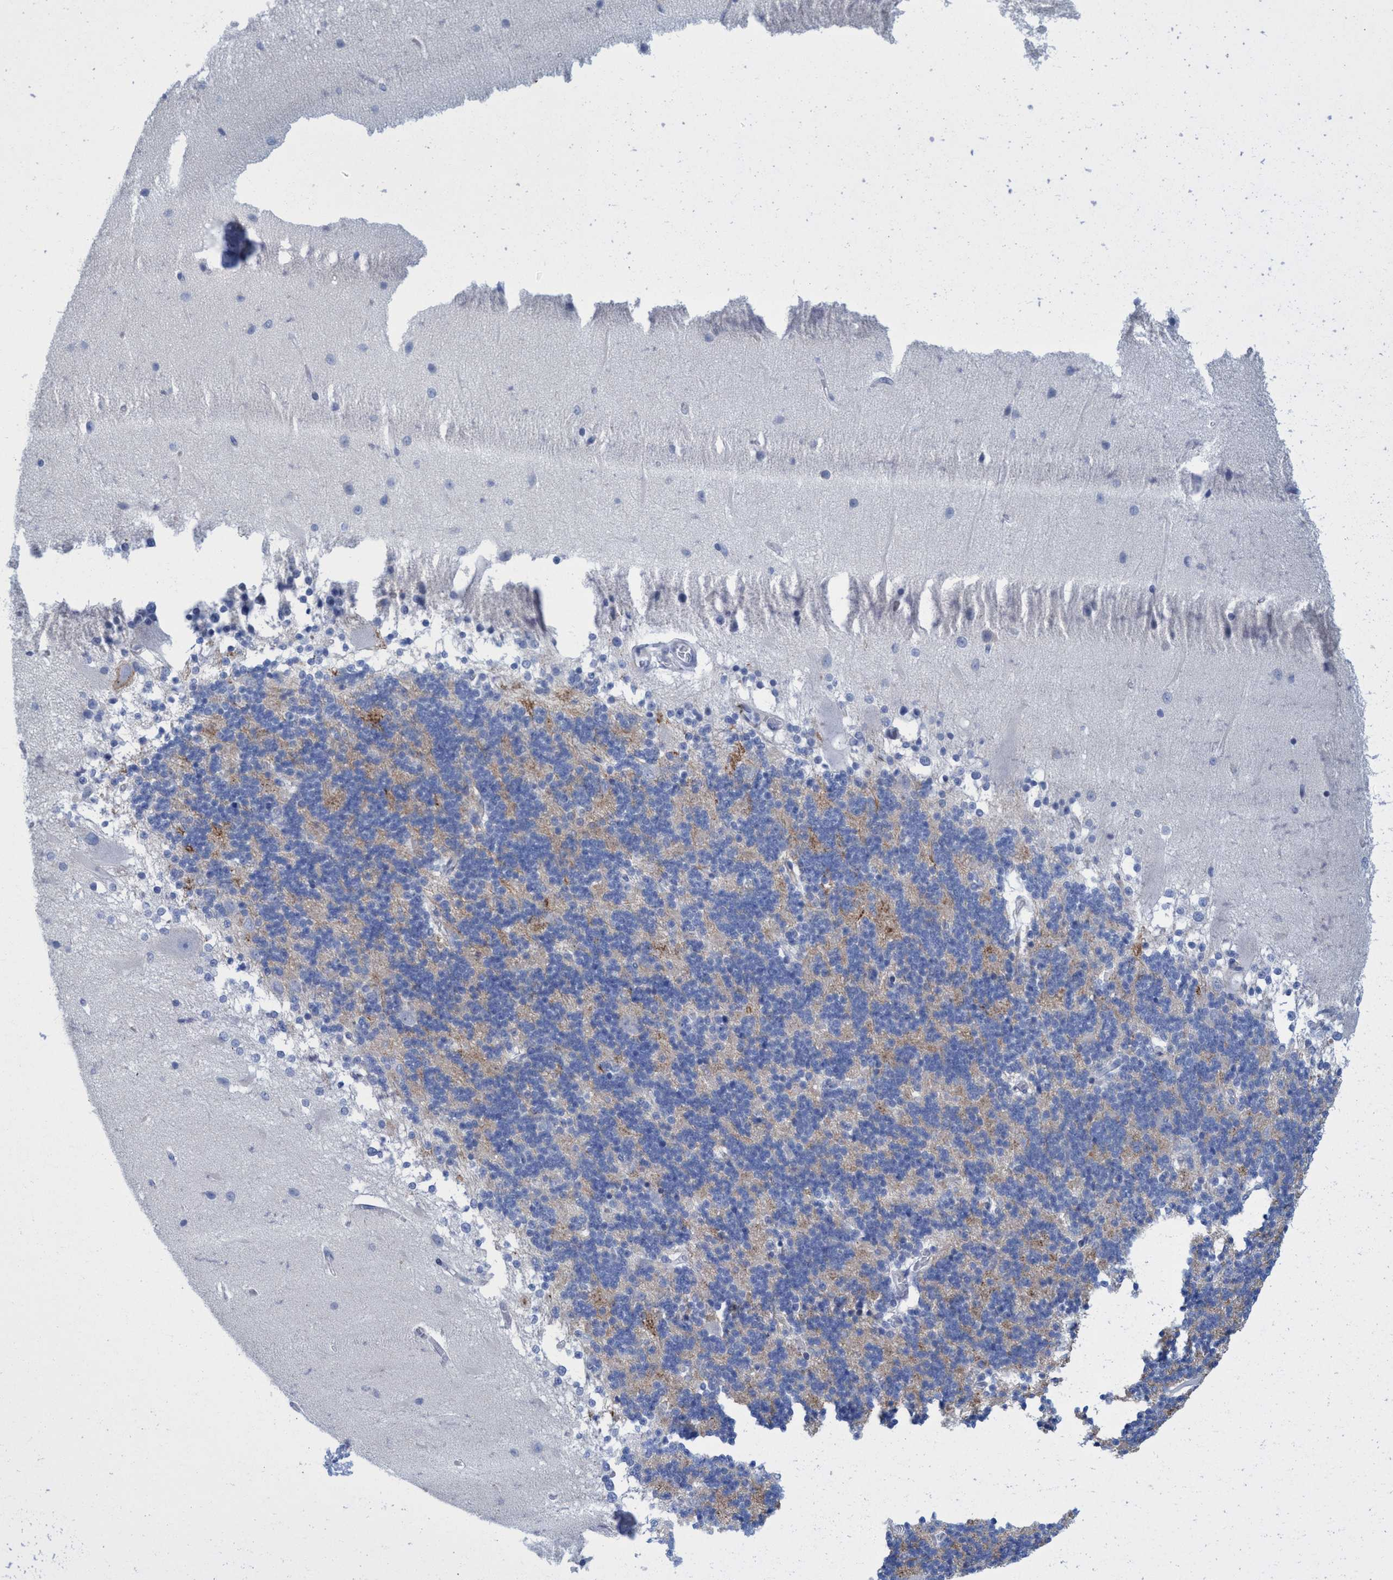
{"staining": {"intensity": "strong", "quantity": "<25%", "location": "nuclear"}, "tissue": "cerebellum", "cell_type": "Cells in granular layer", "image_type": "normal", "snomed": [{"axis": "morphology", "description": "Normal tissue, NOS"}, {"axis": "topography", "description": "Cerebellum"}], "caption": "This photomicrograph displays unremarkable cerebellum stained with IHC to label a protein in brown. The nuclear of cells in granular layer show strong positivity for the protein. Nuclei are counter-stained blue.", "gene": "R3HCC1", "patient": {"sex": "female", "age": 54}}